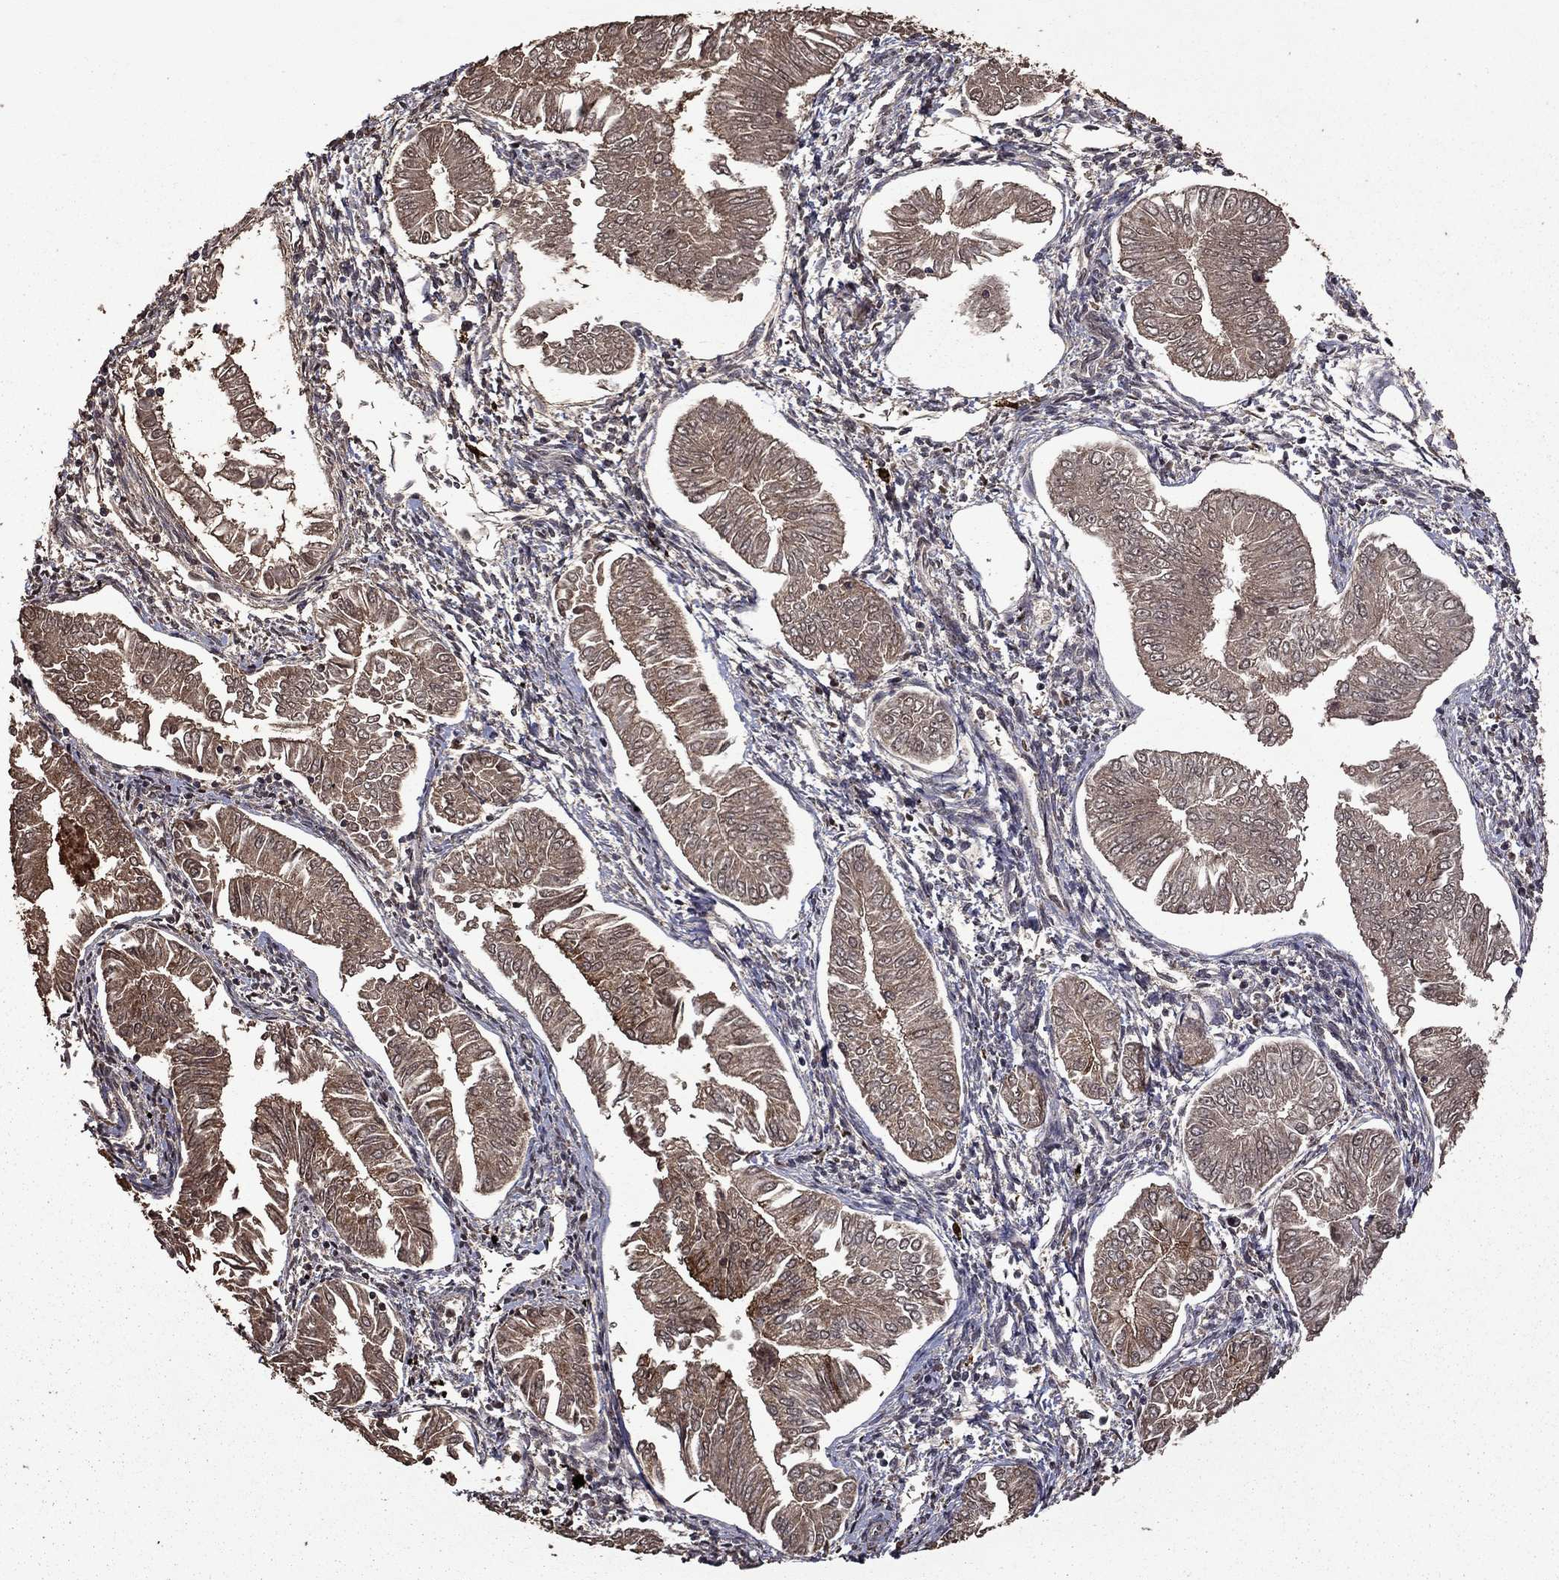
{"staining": {"intensity": "moderate", "quantity": ">75%", "location": "cytoplasmic/membranous"}, "tissue": "endometrial cancer", "cell_type": "Tumor cells", "image_type": "cancer", "snomed": [{"axis": "morphology", "description": "Adenocarcinoma, NOS"}, {"axis": "topography", "description": "Endometrium"}], "caption": "An immunohistochemistry image of neoplastic tissue is shown. Protein staining in brown shows moderate cytoplasmic/membranous positivity in endometrial cancer (adenocarcinoma) within tumor cells.", "gene": "SERPINA5", "patient": {"sex": "female", "age": 53}}